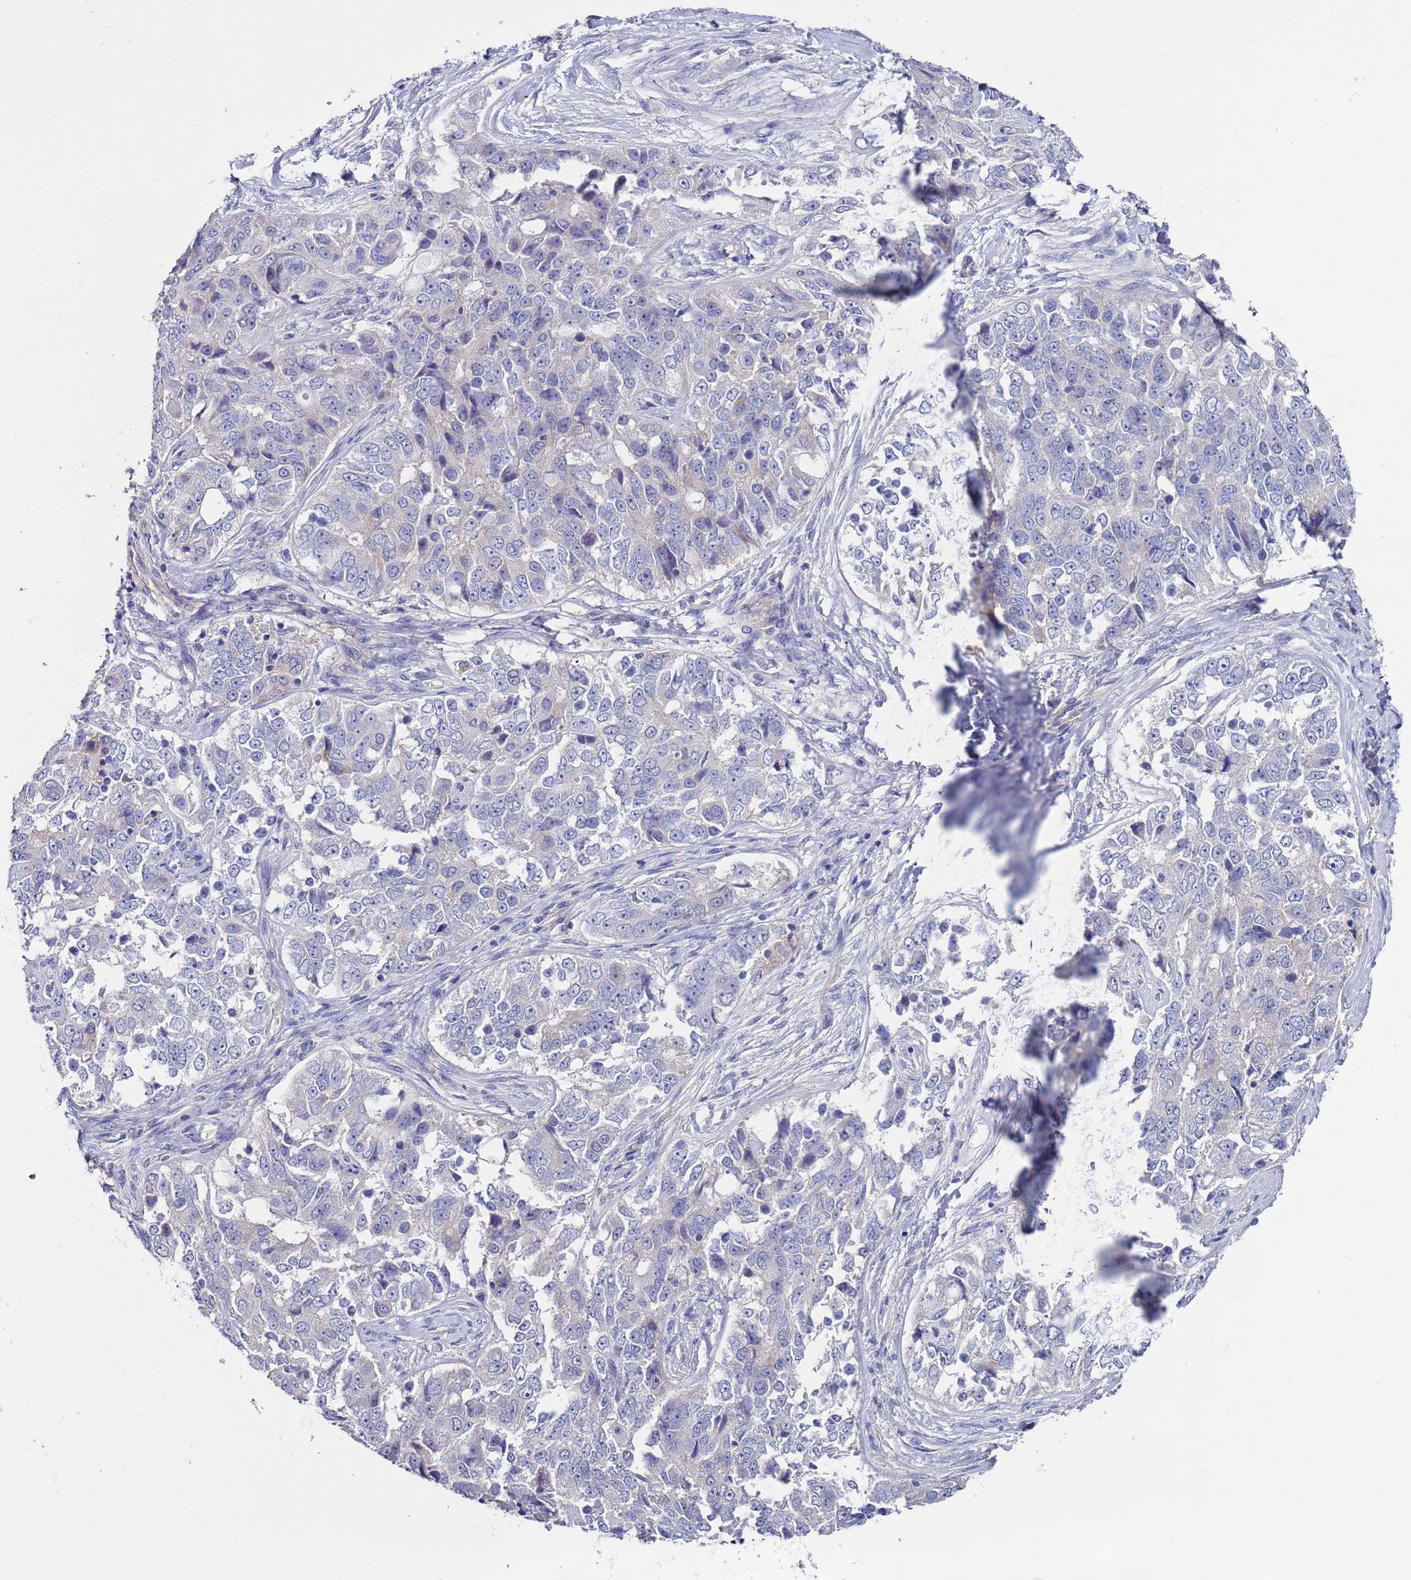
{"staining": {"intensity": "negative", "quantity": "none", "location": "none"}, "tissue": "ovarian cancer", "cell_type": "Tumor cells", "image_type": "cancer", "snomed": [{"axis": "morphology", "description": "Carcinoma, endometroid"}, {"axis": "topography", "description": "Ovary"}], "caption": "Ovarian cancer was stained to show a protein in brown. There is no significant staining in tumor cells. (DAB immunohistochemistry with hematoxylin counter stain).", "gene": "KRTCAP3", "patient": {"sex": "female", "age": 51}}